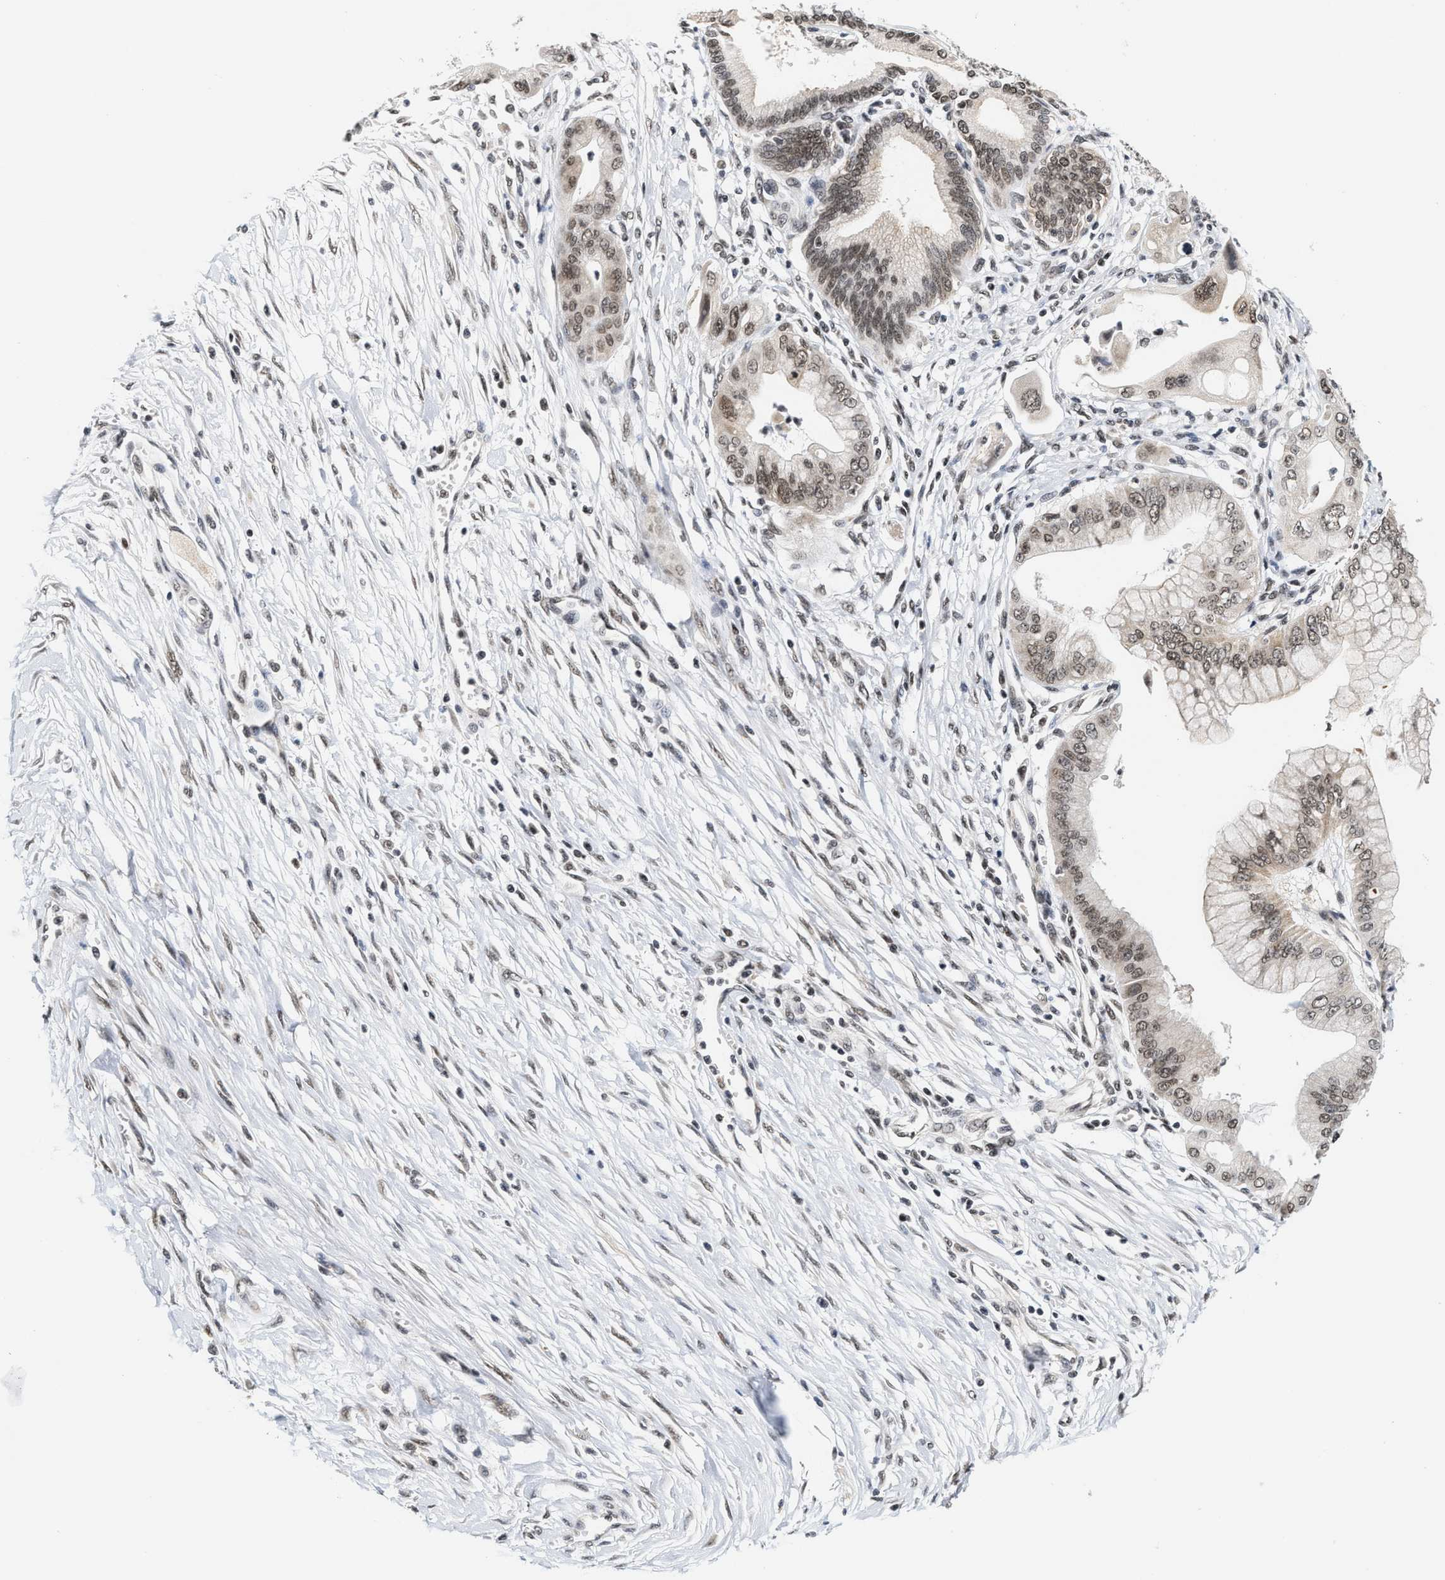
{"staining": {"intensity": "weak", "quantity": ">75%", "location": "nuclear"}, "tissue": "pancreatic cancer", "cell_type": "Tumor cells", "image_type": "cancer", "snomed": [{"axis": "morphology", "description": "Adenocarcinoma, NOS"}, {"axis": "topography", "description": "Pancreas"}], "caption": "A photomicrograph of human pancreatic adenocarcinoma stained for a protein displays weak nuclear brown staining in tumor cells. The staining was performed using DAB, with brown indicating positive protein expression. Nuclei are stained blue with hematoxylin.", "gene": "ANKRD6", "patient": {"sex": "male", "age": 59}}